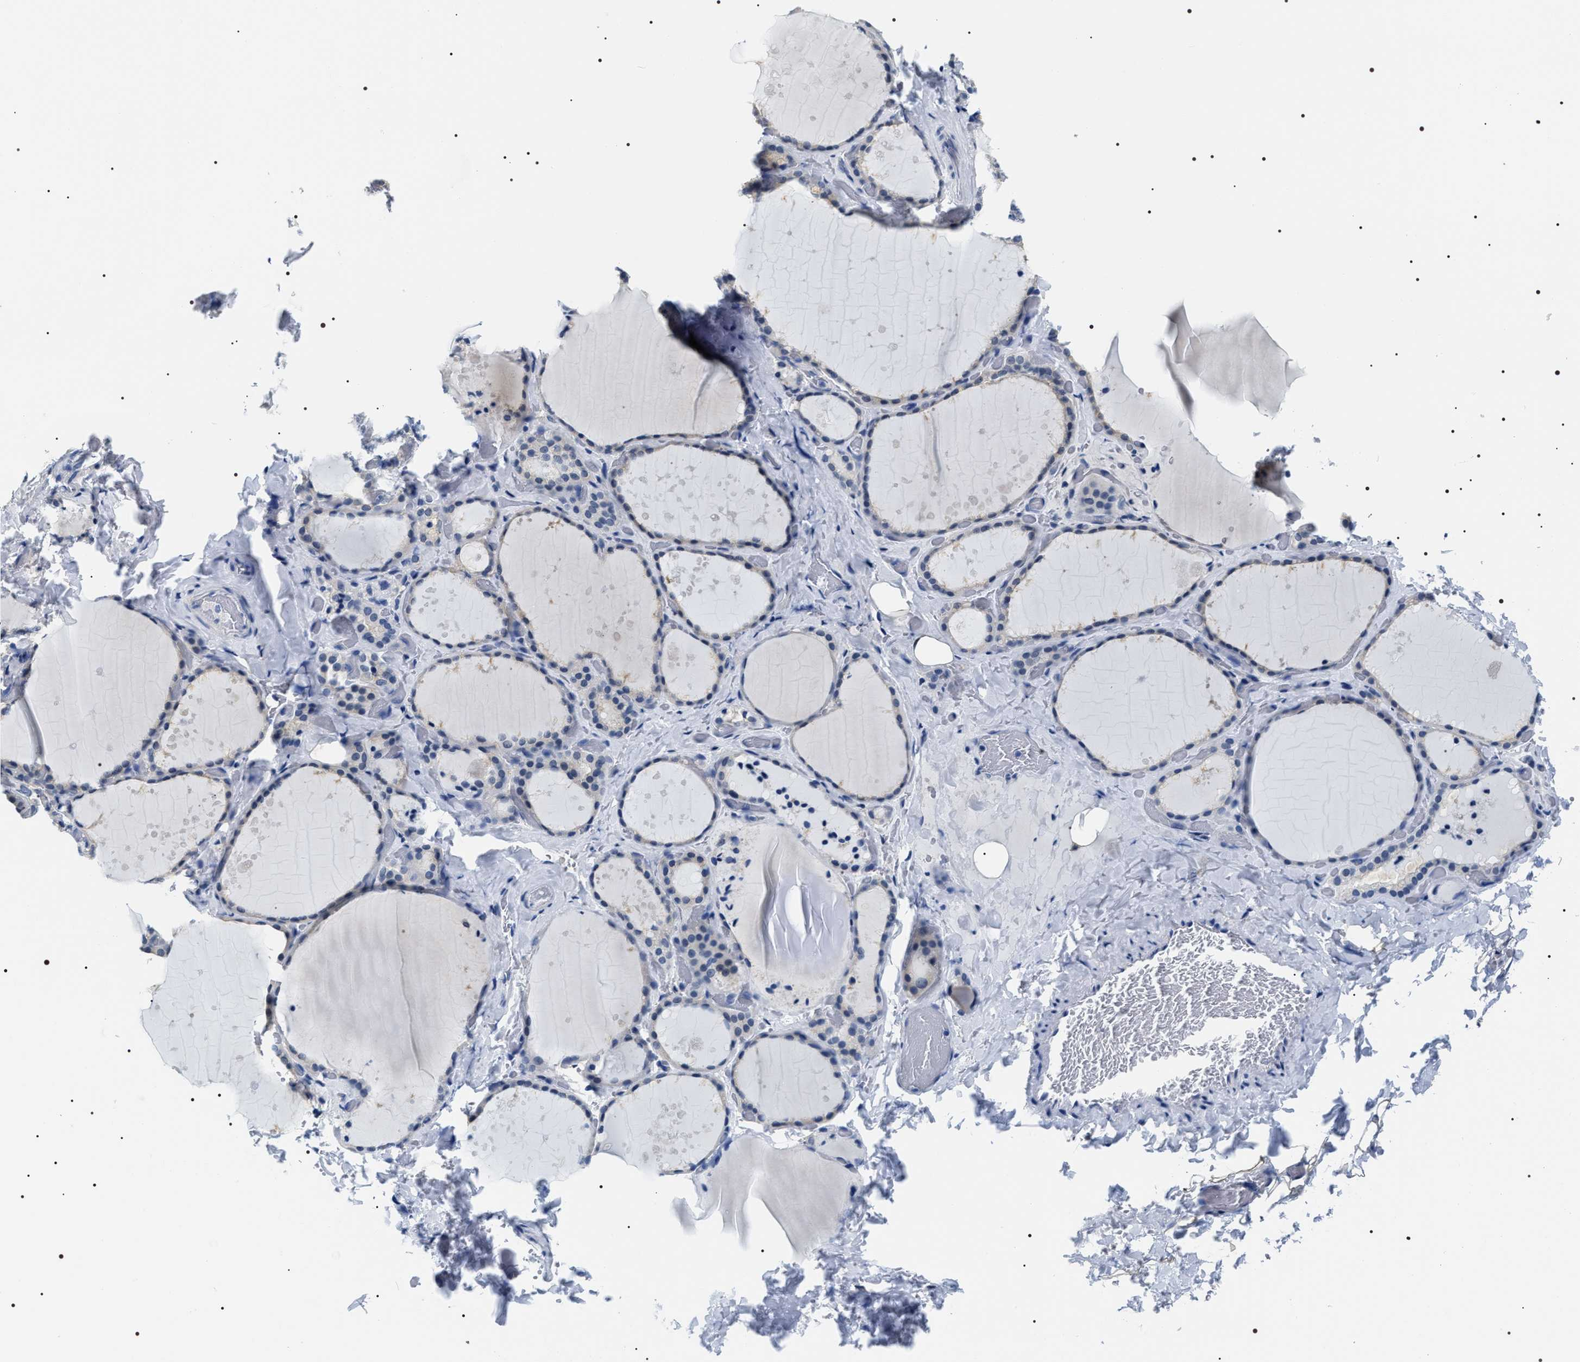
{"staining": {"intensity": "negative", "quantity": "none", "location": "none"}, "tissue": "thyroid gland", "cell_type": "Glandular cells", "image_type": "normal", "snomed": [{"axis": "morphology", "description": "Normal tissue, NOS"}, {"axis": "topography", "description": "Thyroid gland"}], "caption": "Glandular cells show no significant expression in benign thyroid gland.", "gene": "ADH4", "patient": {"sex": "female", "age": 44}}